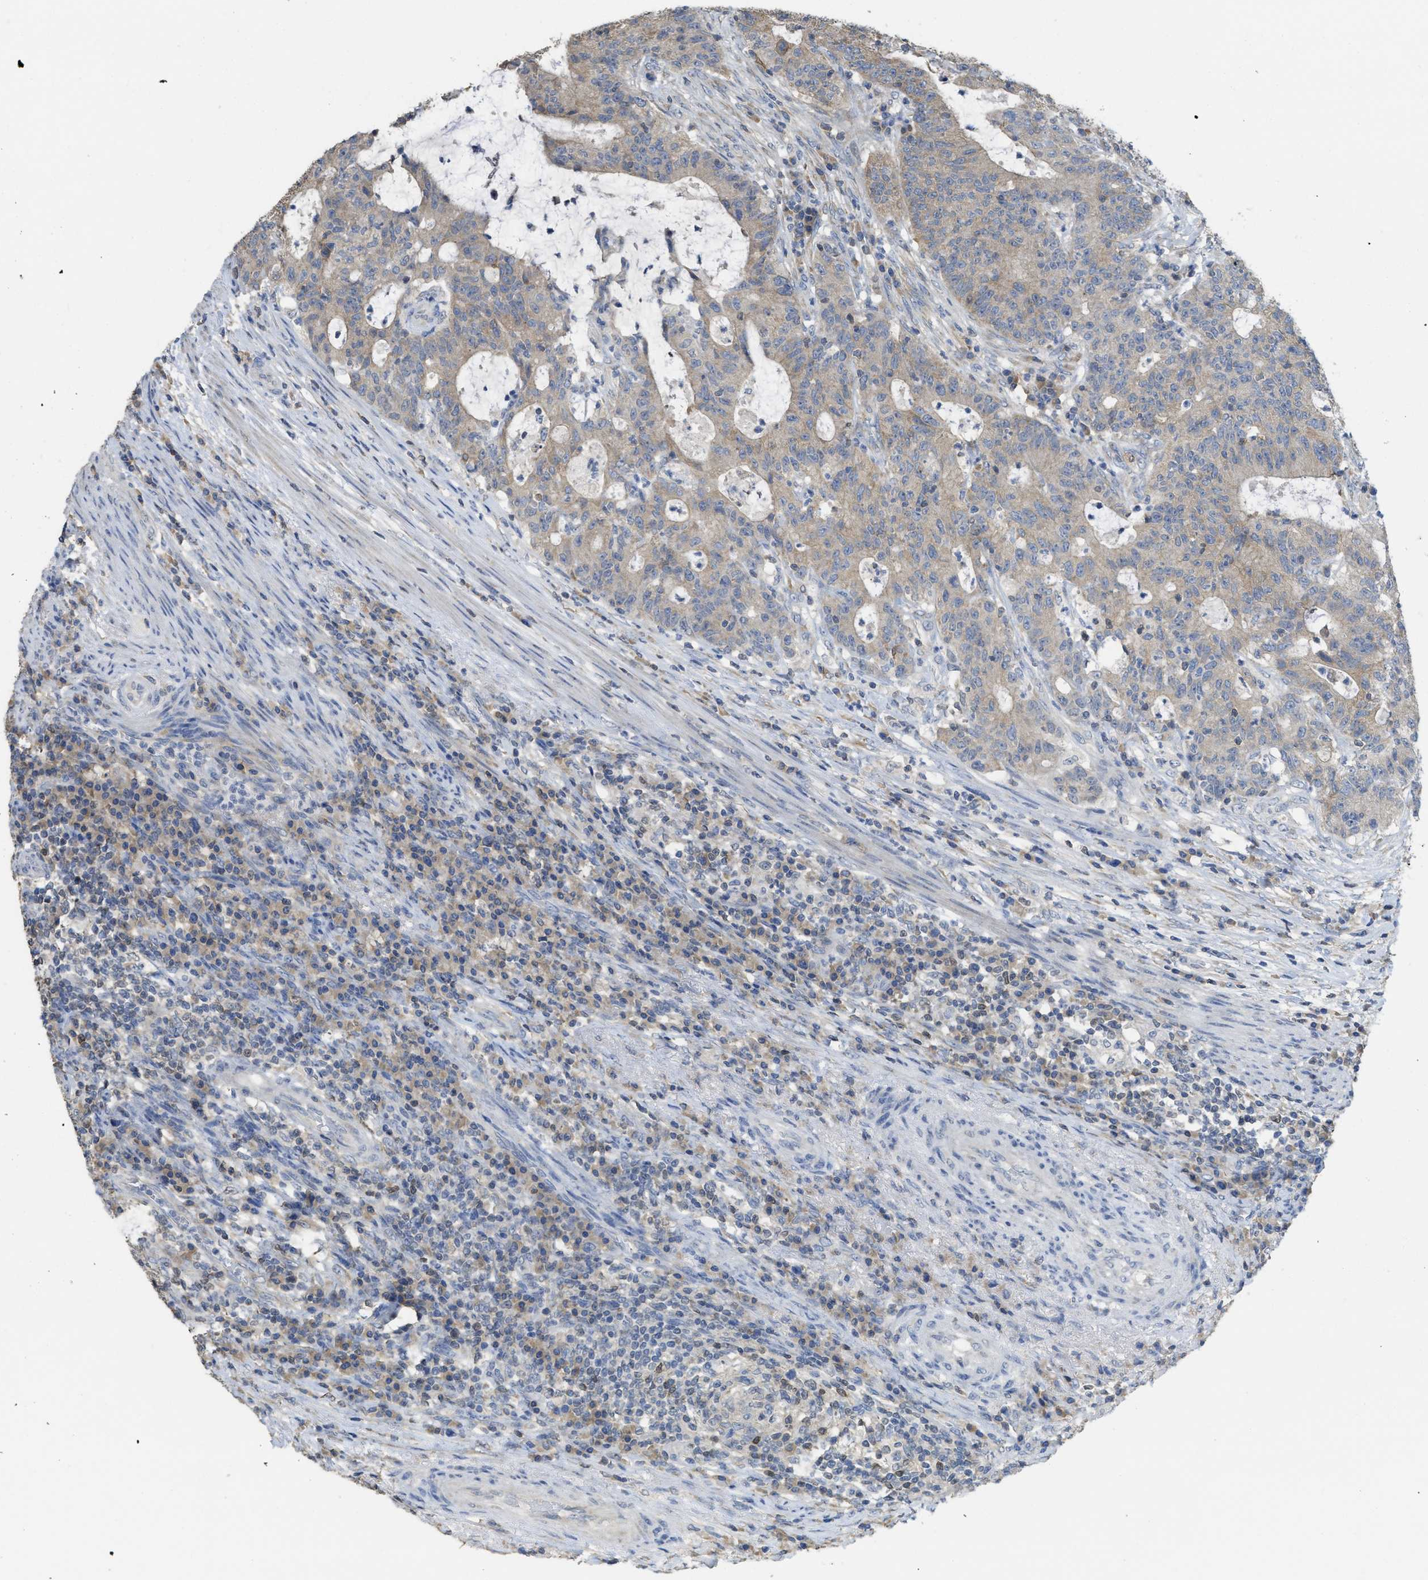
{"staining": {"intensity": "weak", "quantity": ">75%", "location": "cytoplasmic/membranous"}, "tissue": "colorectal cancer", "cell_type": "Tumor cells", "image_type": "cancer", "snomed": [{"axis": "morphology", "description": "Normal tissue, NOS"}, {"axis": "morphology", "description": "Adenocarcinoma, NOS"}, {"axis": "topography", "description": "Colon"}], "caption": "Immunohistochemical staining of human adenocarcinoma (colorectal) exhibits low levels of weak cytoplasmic/membranous protein positivity in approximately >75% of tumor cells. (DAB IHC with brightfield microscopy, high magnification).", "gene": "SFXN2", "patient": {"sex": "female", "age": 75}}